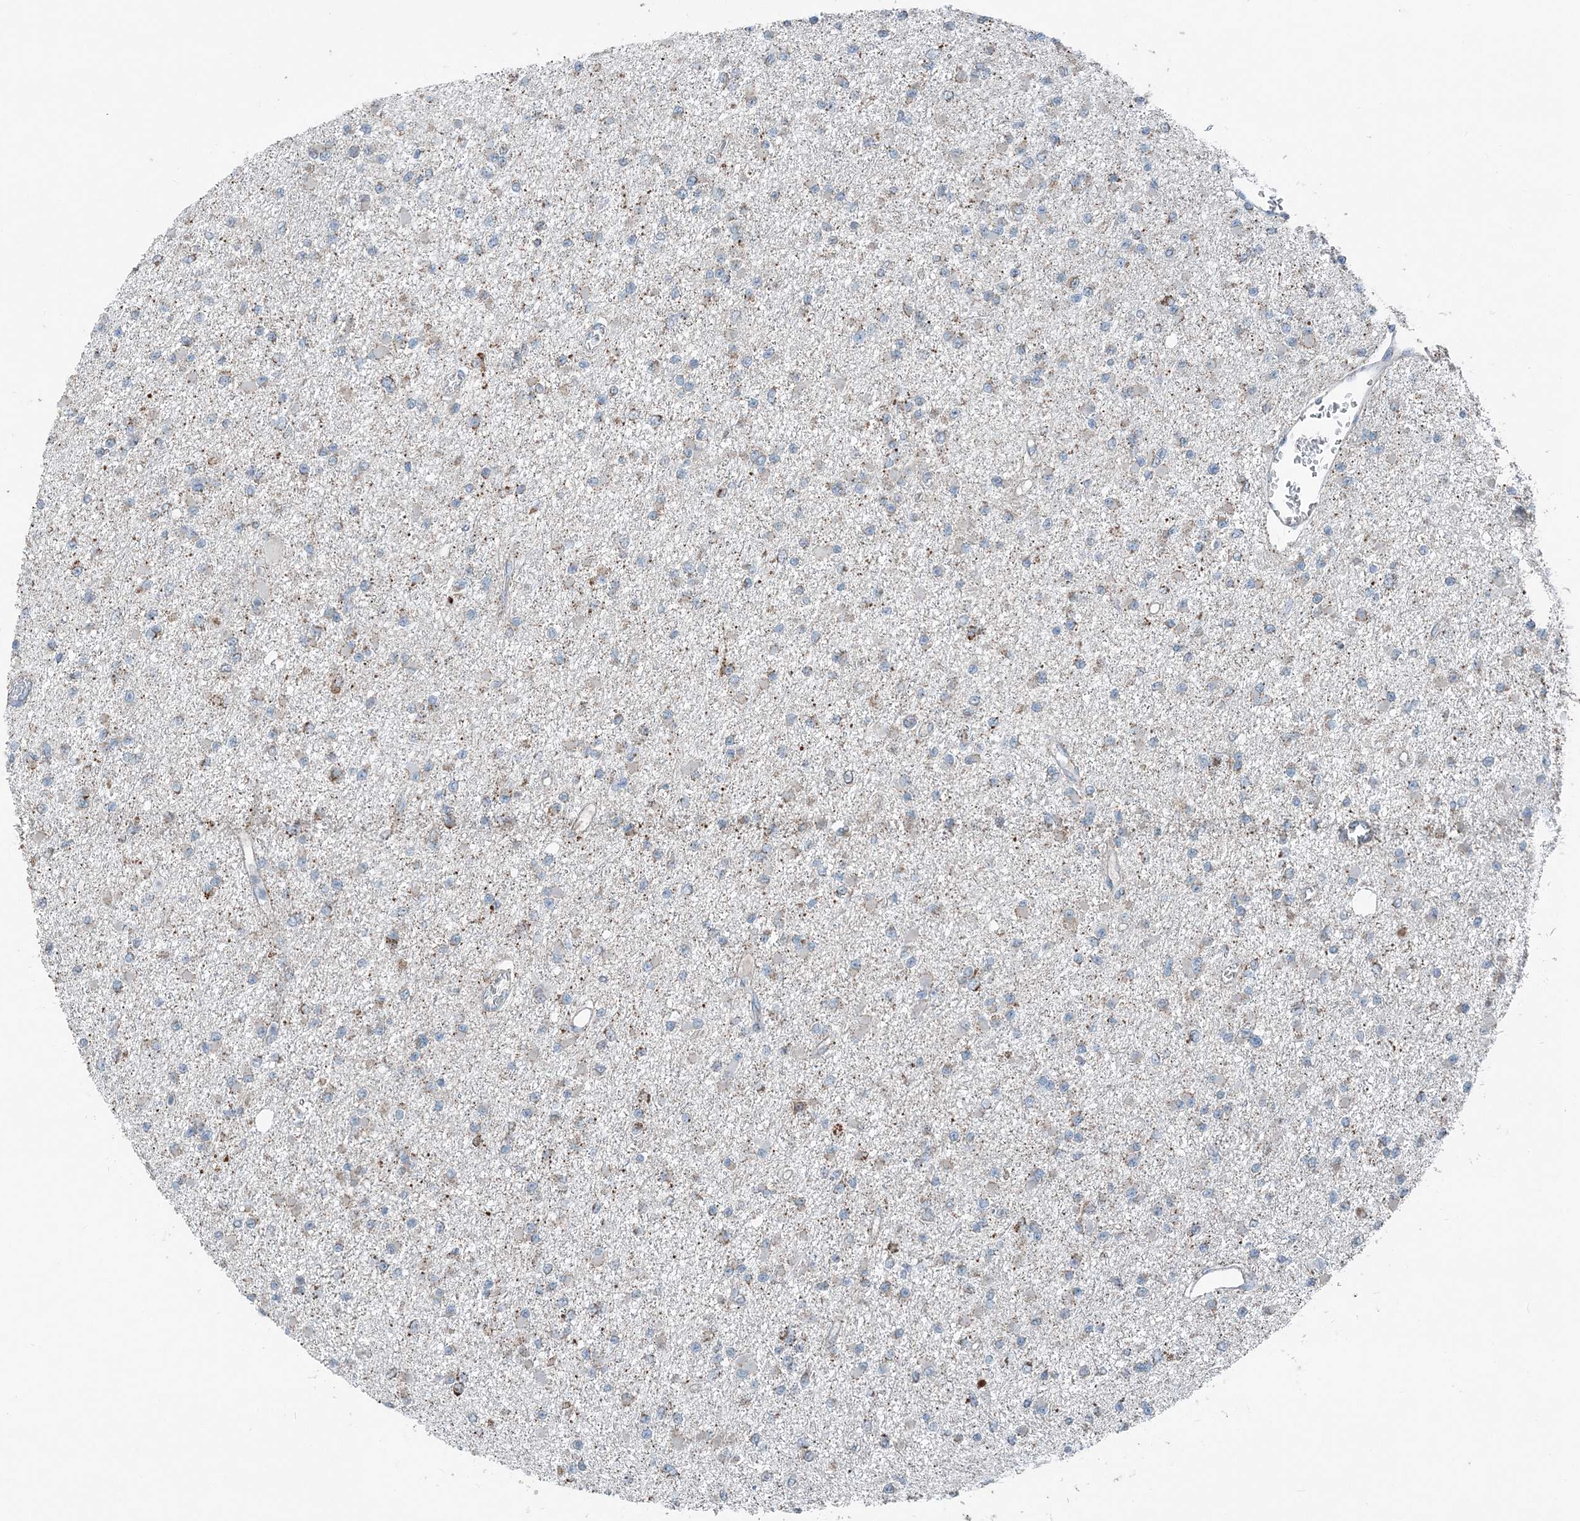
{"staining": {"intensity": "weak", "quantity": "25%-75%", "location": "cytoplasmic/membranous"}, "tissue": "glioma", "cell_type": "Tumor cells", "image_type": "cancer", "snomed": [{"axis": "morphology", "description": "Glioma, malignant, Low grade"}, {"axis": "topography", "description": "Brain"}], "caption": "Protein analysis of glioma tissue displays weak cytoplasmic/membranous positivity in about 25%-75% of tumor cells. (DAB = brown stain, brightfield microscopy at high magnification).", "gene": "SUCLG1", "patient": {"sex": "female", "age": 22}}